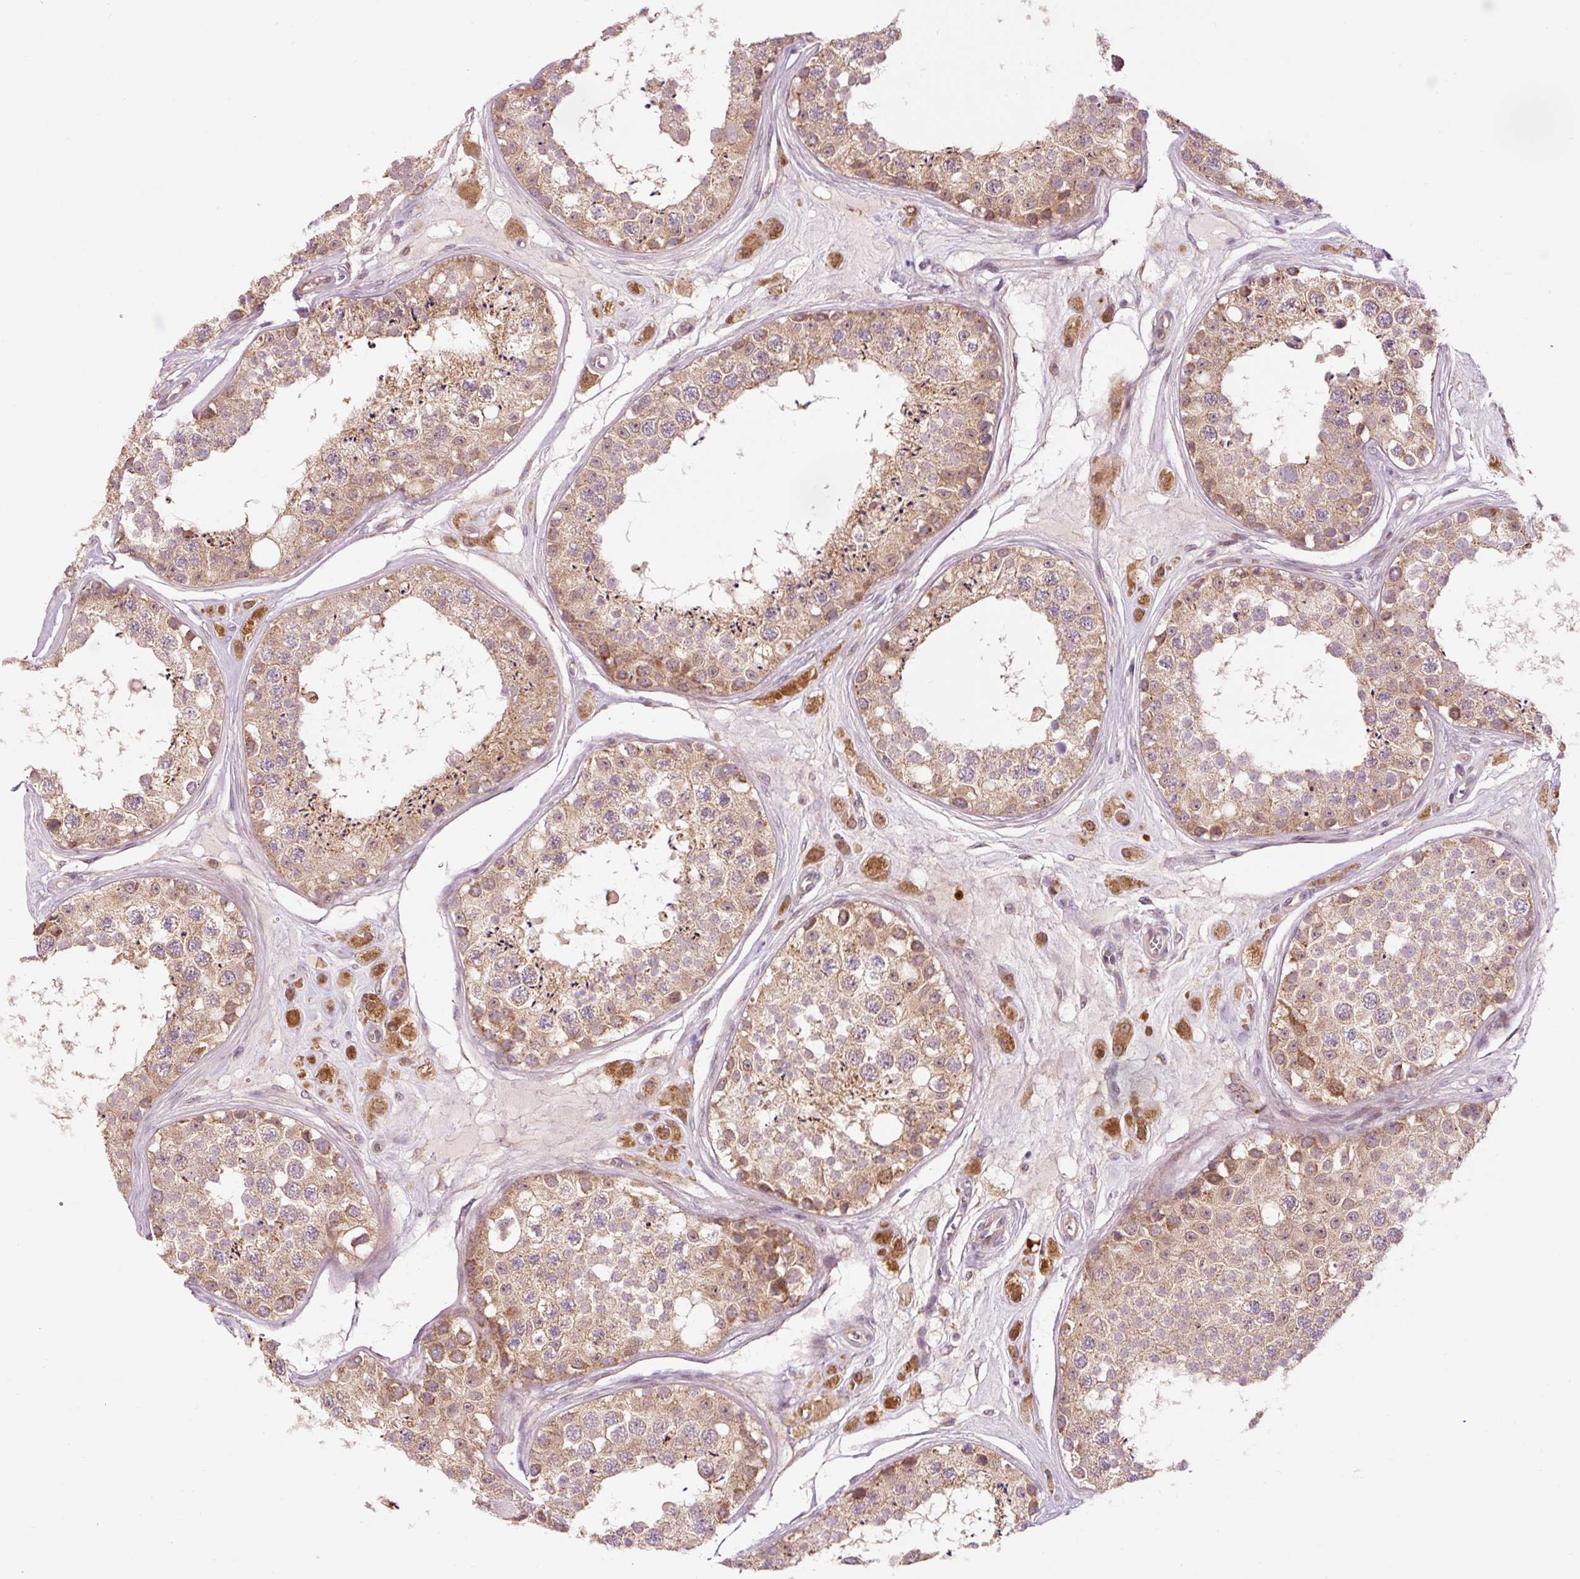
{"staining": {"intensity": "moderate", "quantity": ">75%", "location": "cytoplasmic/membranous"}, "tissue": "testis", "cell_type": "Cells in seminiferous ducts", "image_type": "normal", "snomed": [{"axis": "morphology", "description": "Normal tissue, NOS"}, {"axis": "topography", "description": "Testis"}], "caption": "Immunohistochemistry micrograph of benign human testis stained for a protein (brown), which demonstrates medium levels of moderate cytoplasmic/membranous staining in approximately >75% of cells in seminiferous ducts.", "gene": "PRDX5", "patient": {"sex": "male", "age": 25}}